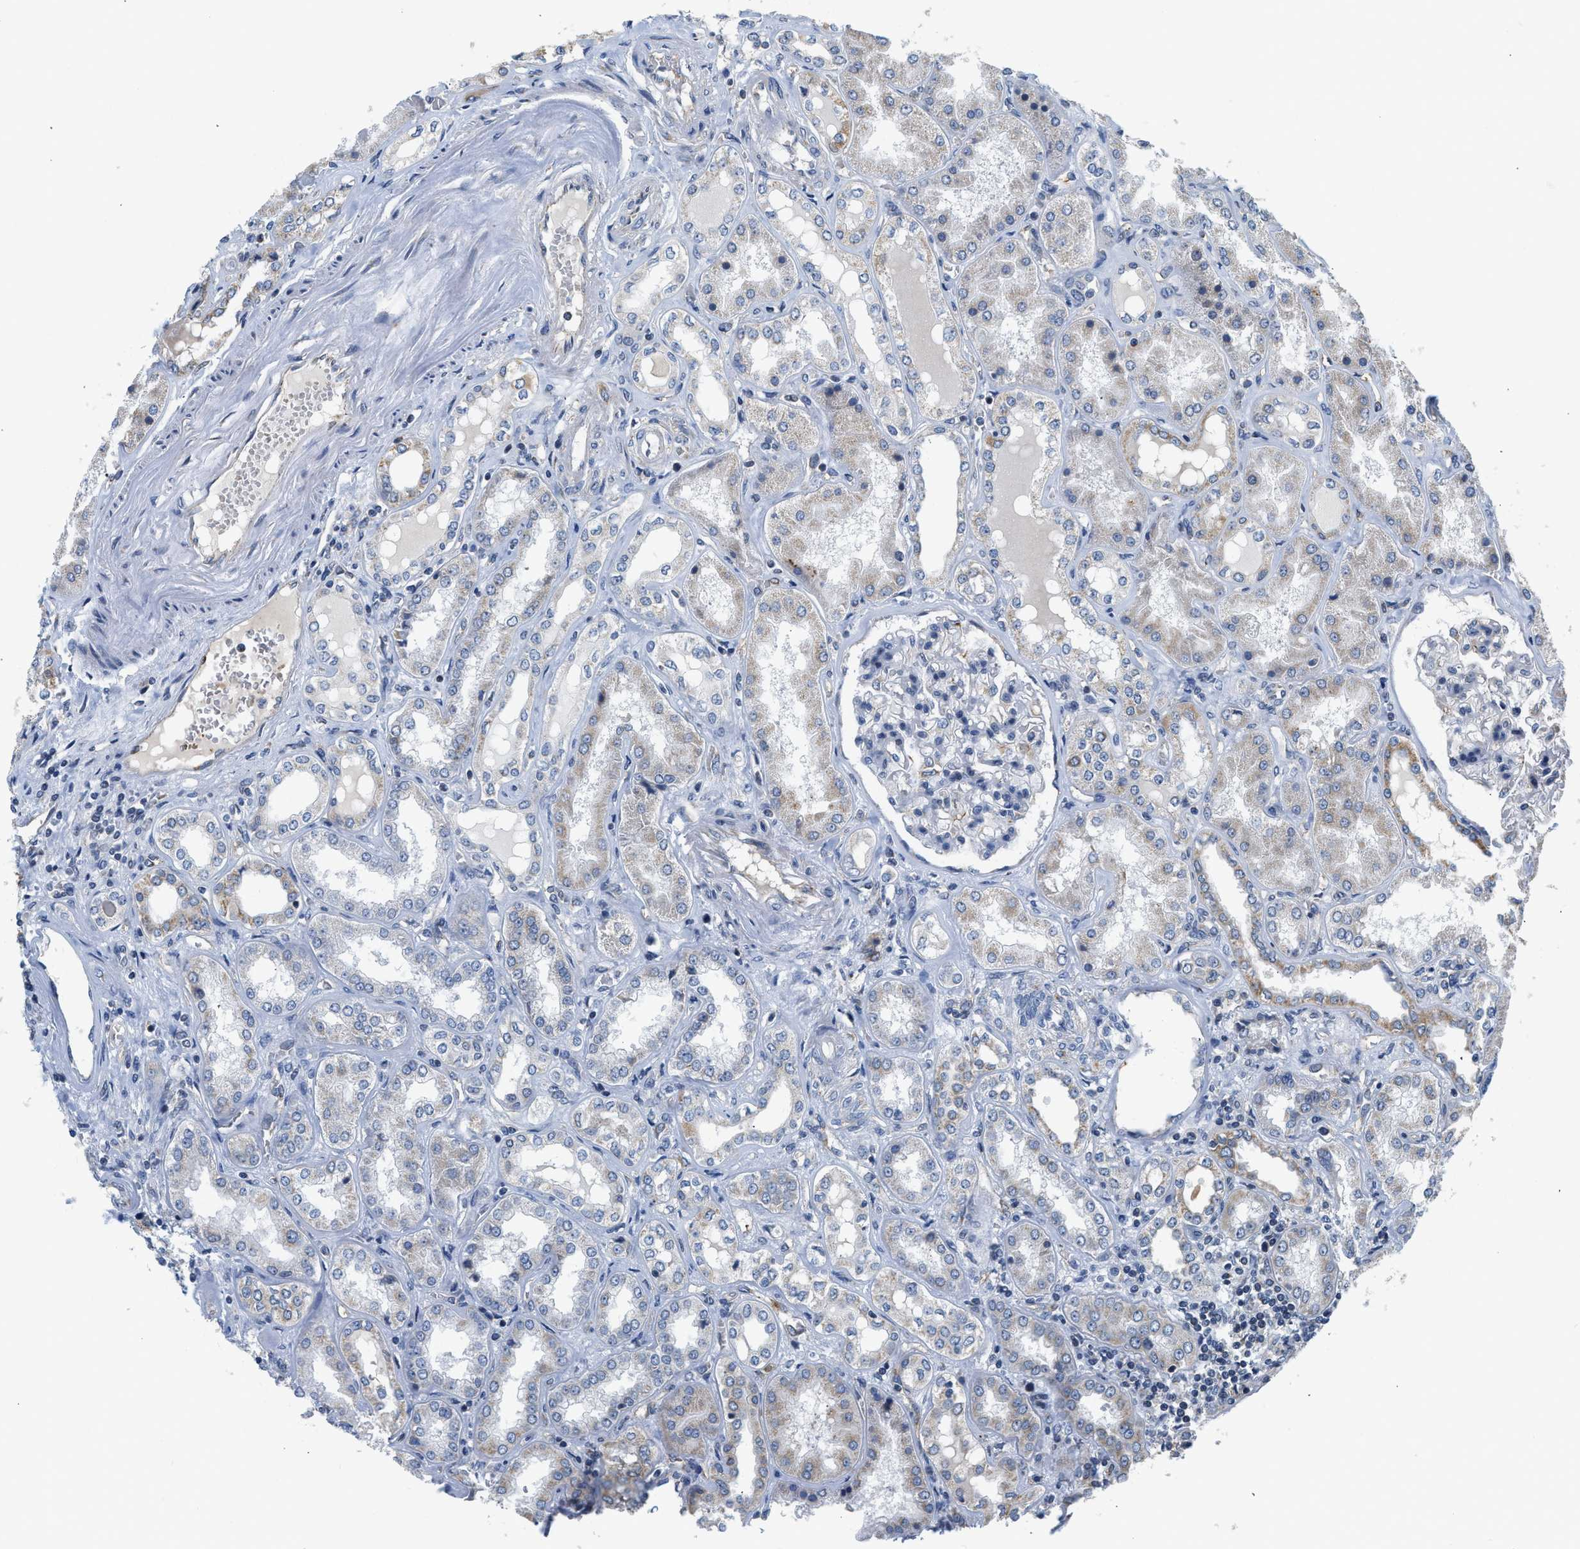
{"staining": {"intensity": "negative", "quantity": "none", "location": "none"}, "tissue": "kidney", "cell_type": "Cells in glomeruli", "image_type": "normal", "snomed": [{"axis": "morphology", "description": "Normal tissue, NOS"}, {"axis": "topography", "description": "Kidney"}], "caption": "Cells in glomeruli show no significant positivity in unremarkable kidney.", "gene": "PIM1", "patient": {"sex": "female", "age": 56}}